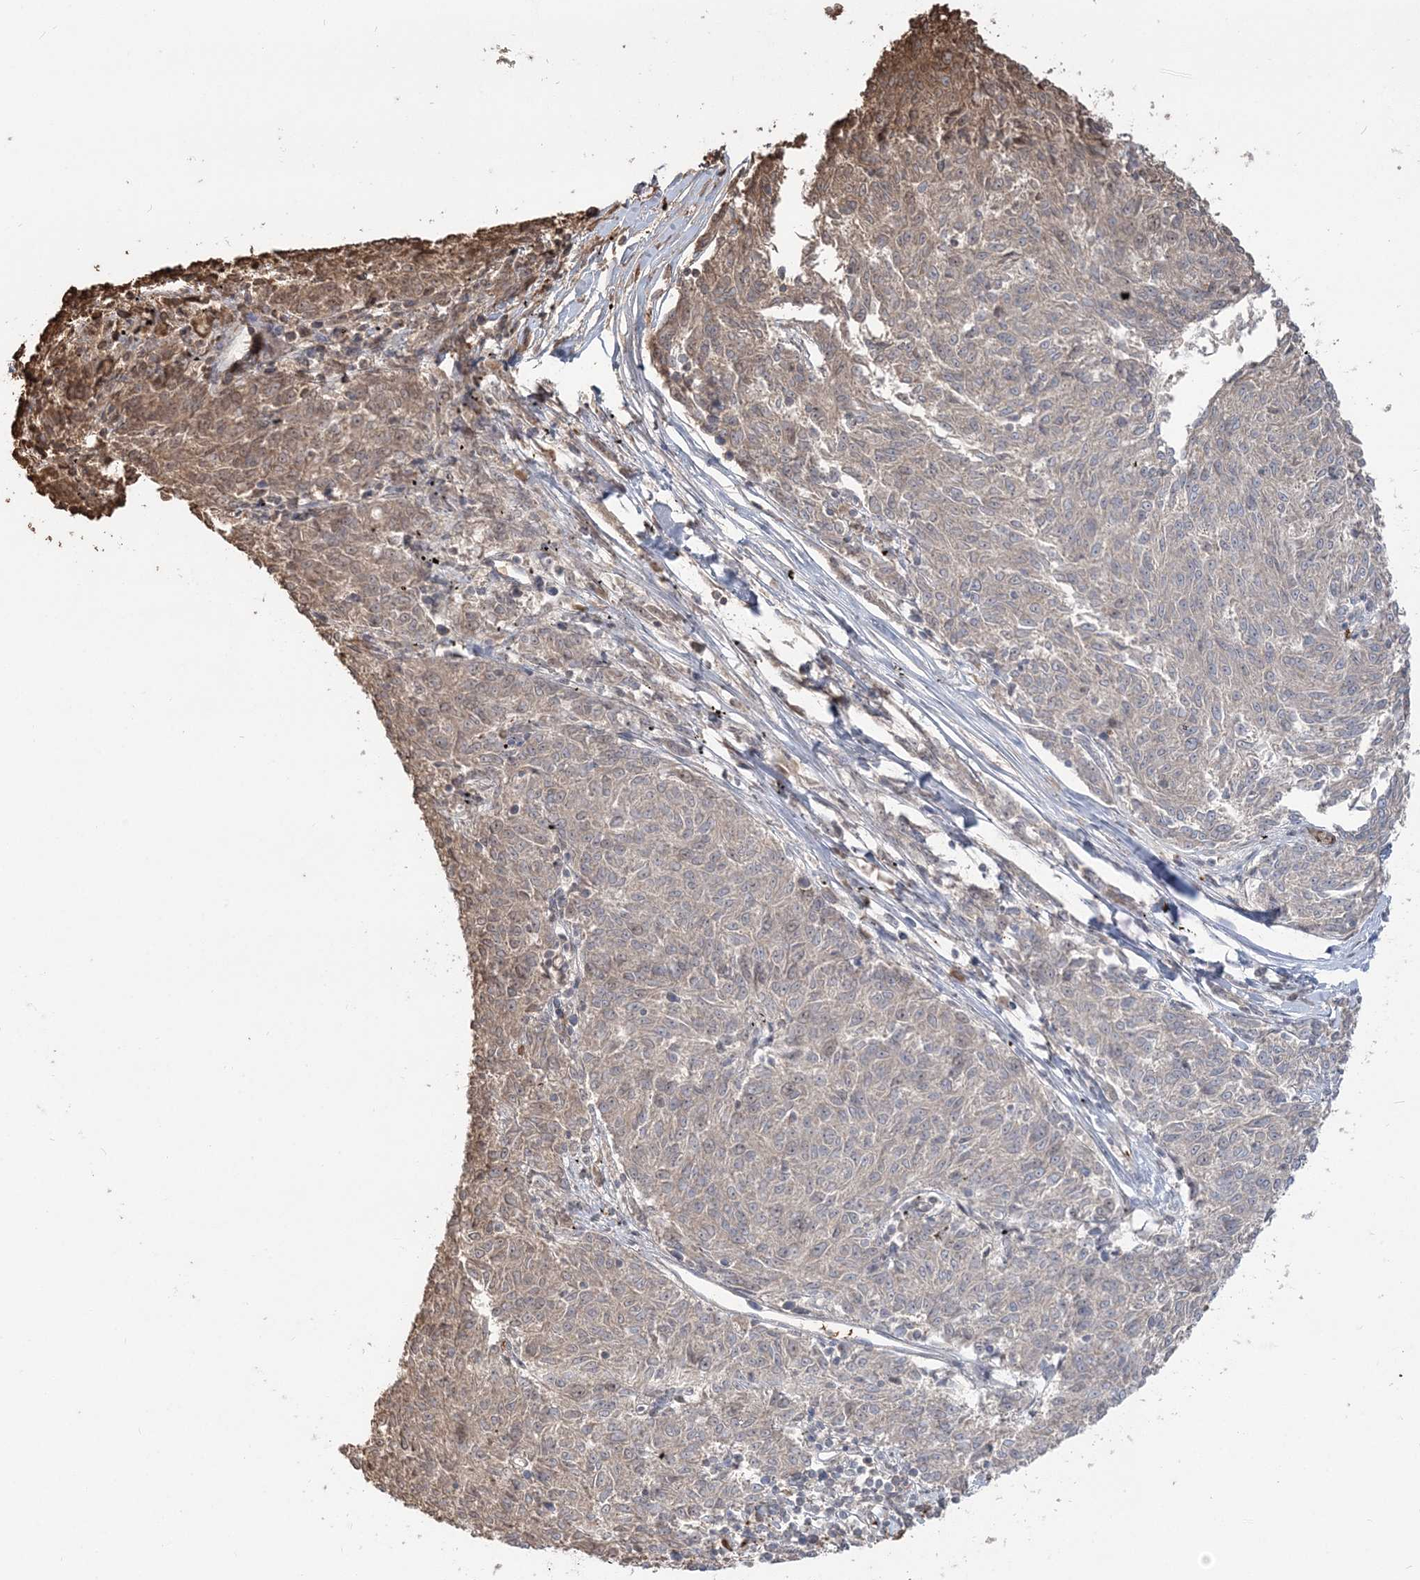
{"staining": {"intensity": "weak", "quantity": "<25%", "location": "cytoplasmic/membranous"}, "tissue": "melanoma", "cell_type": "Tumor cells", "image_type": "cancer", "snomed": [{"axis": "morphology", "description": "Malignant melanoma, NOS"}, {"axis": "topography", "description": "Skin"}], "caption": "Immunohistochemistry histopathology image of neoplastic tissue: human melanoma stained with DAB displays no significant protein expression in tumor cells. Brightfield microscopy of immunohistochemistry (IHC) stained with DAB (3,3'-diaminobenzidine) (brown) and hematoxylin (blue), captured at high magnification.", "gene": "SERINC1", "patient": {"sex": "female", "age": 72}}